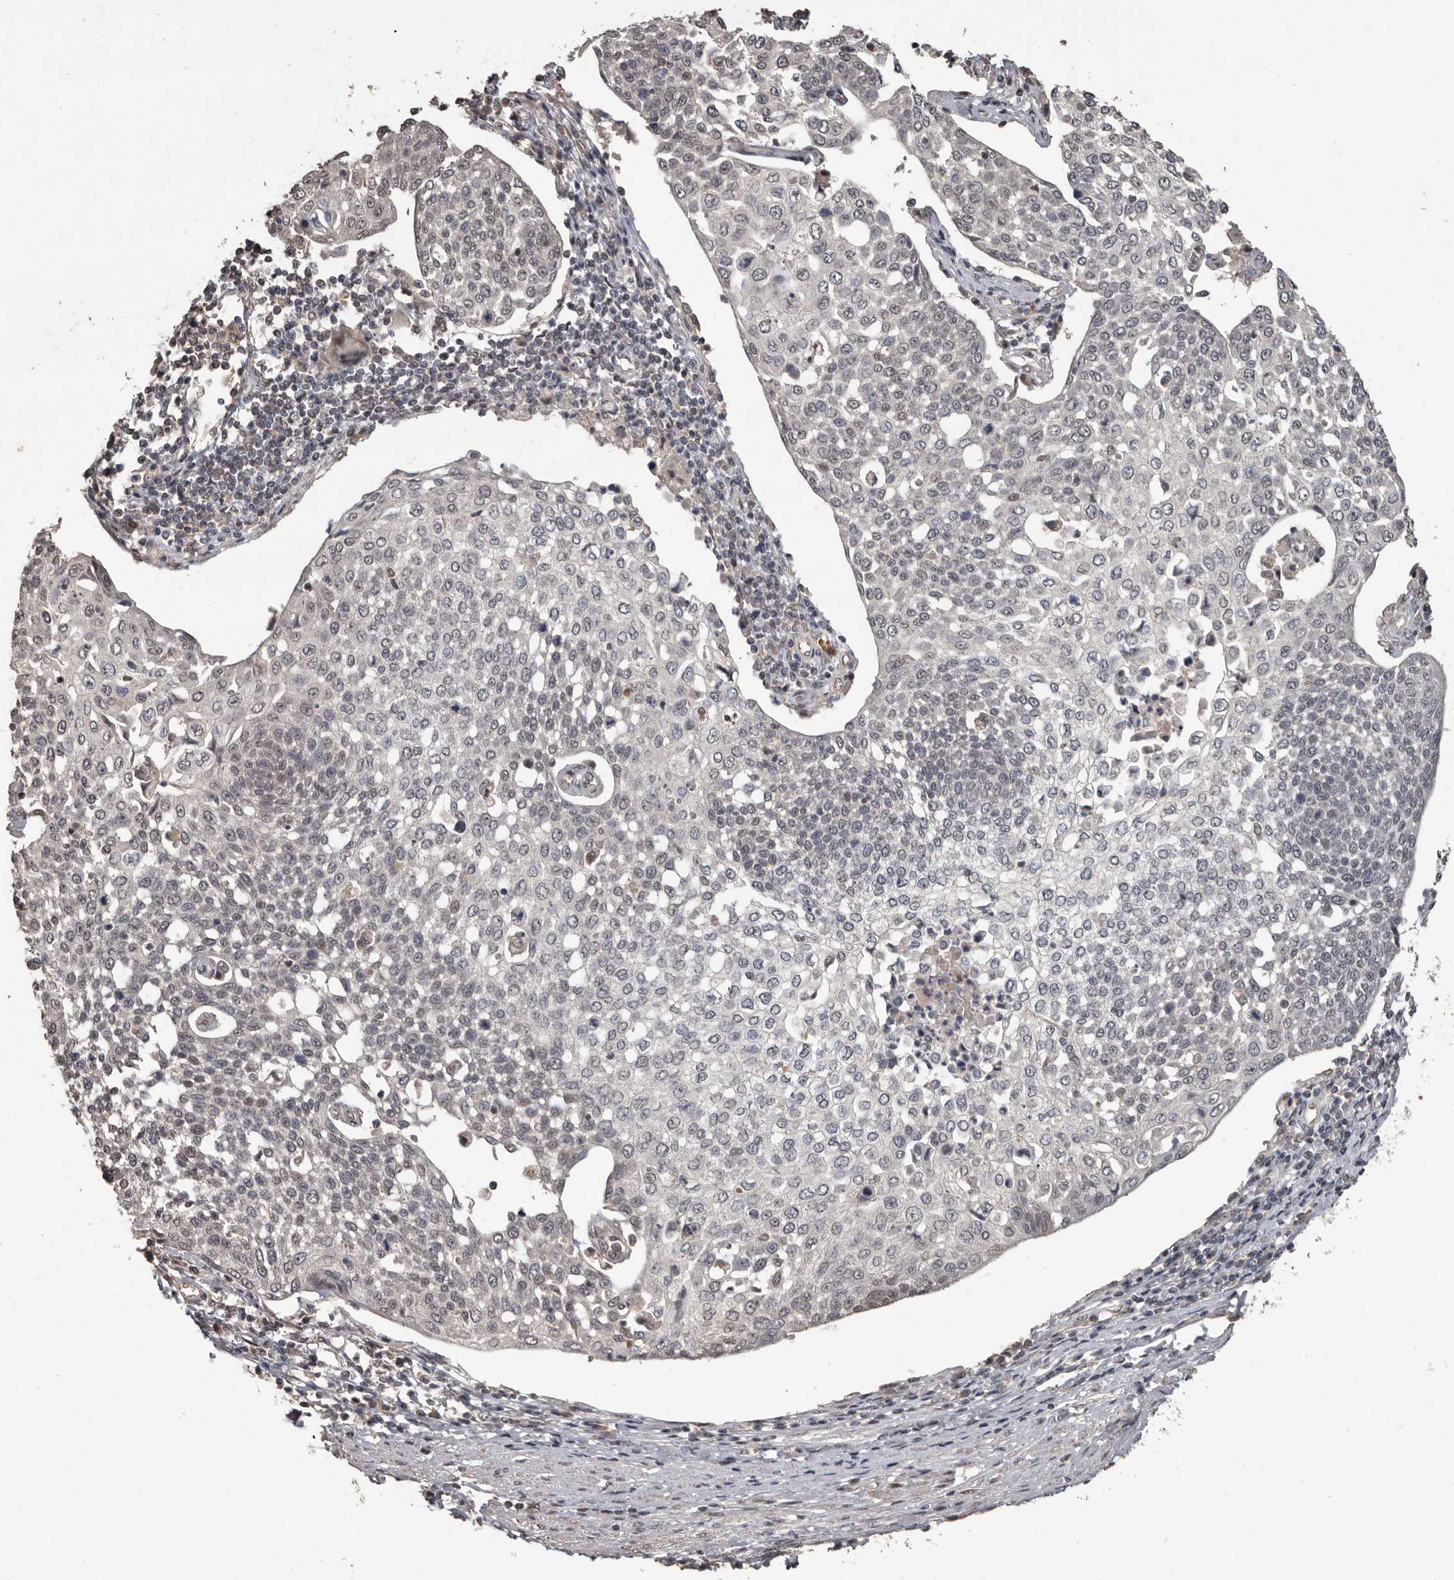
{"staining": {"intensity": "weak", "quantity": "<25%", "location": "nuclear"}, "tissue": "cervical cancer", "cell_type": "Tumor cells", "image_type": "cancer", "snomed": [{"axis": "morphology", "description": "Squamous cell carcinoma, NOS"}, {"axis": "topography", "description": "Cervix"}], "caption": "The micrograph reveals no staining of tumor cells in cervical squamous cell carcinoma. Nuclei are stained in blue.", "gene": "ZFP14", "patient": {"sex": "female", "age": 34}}